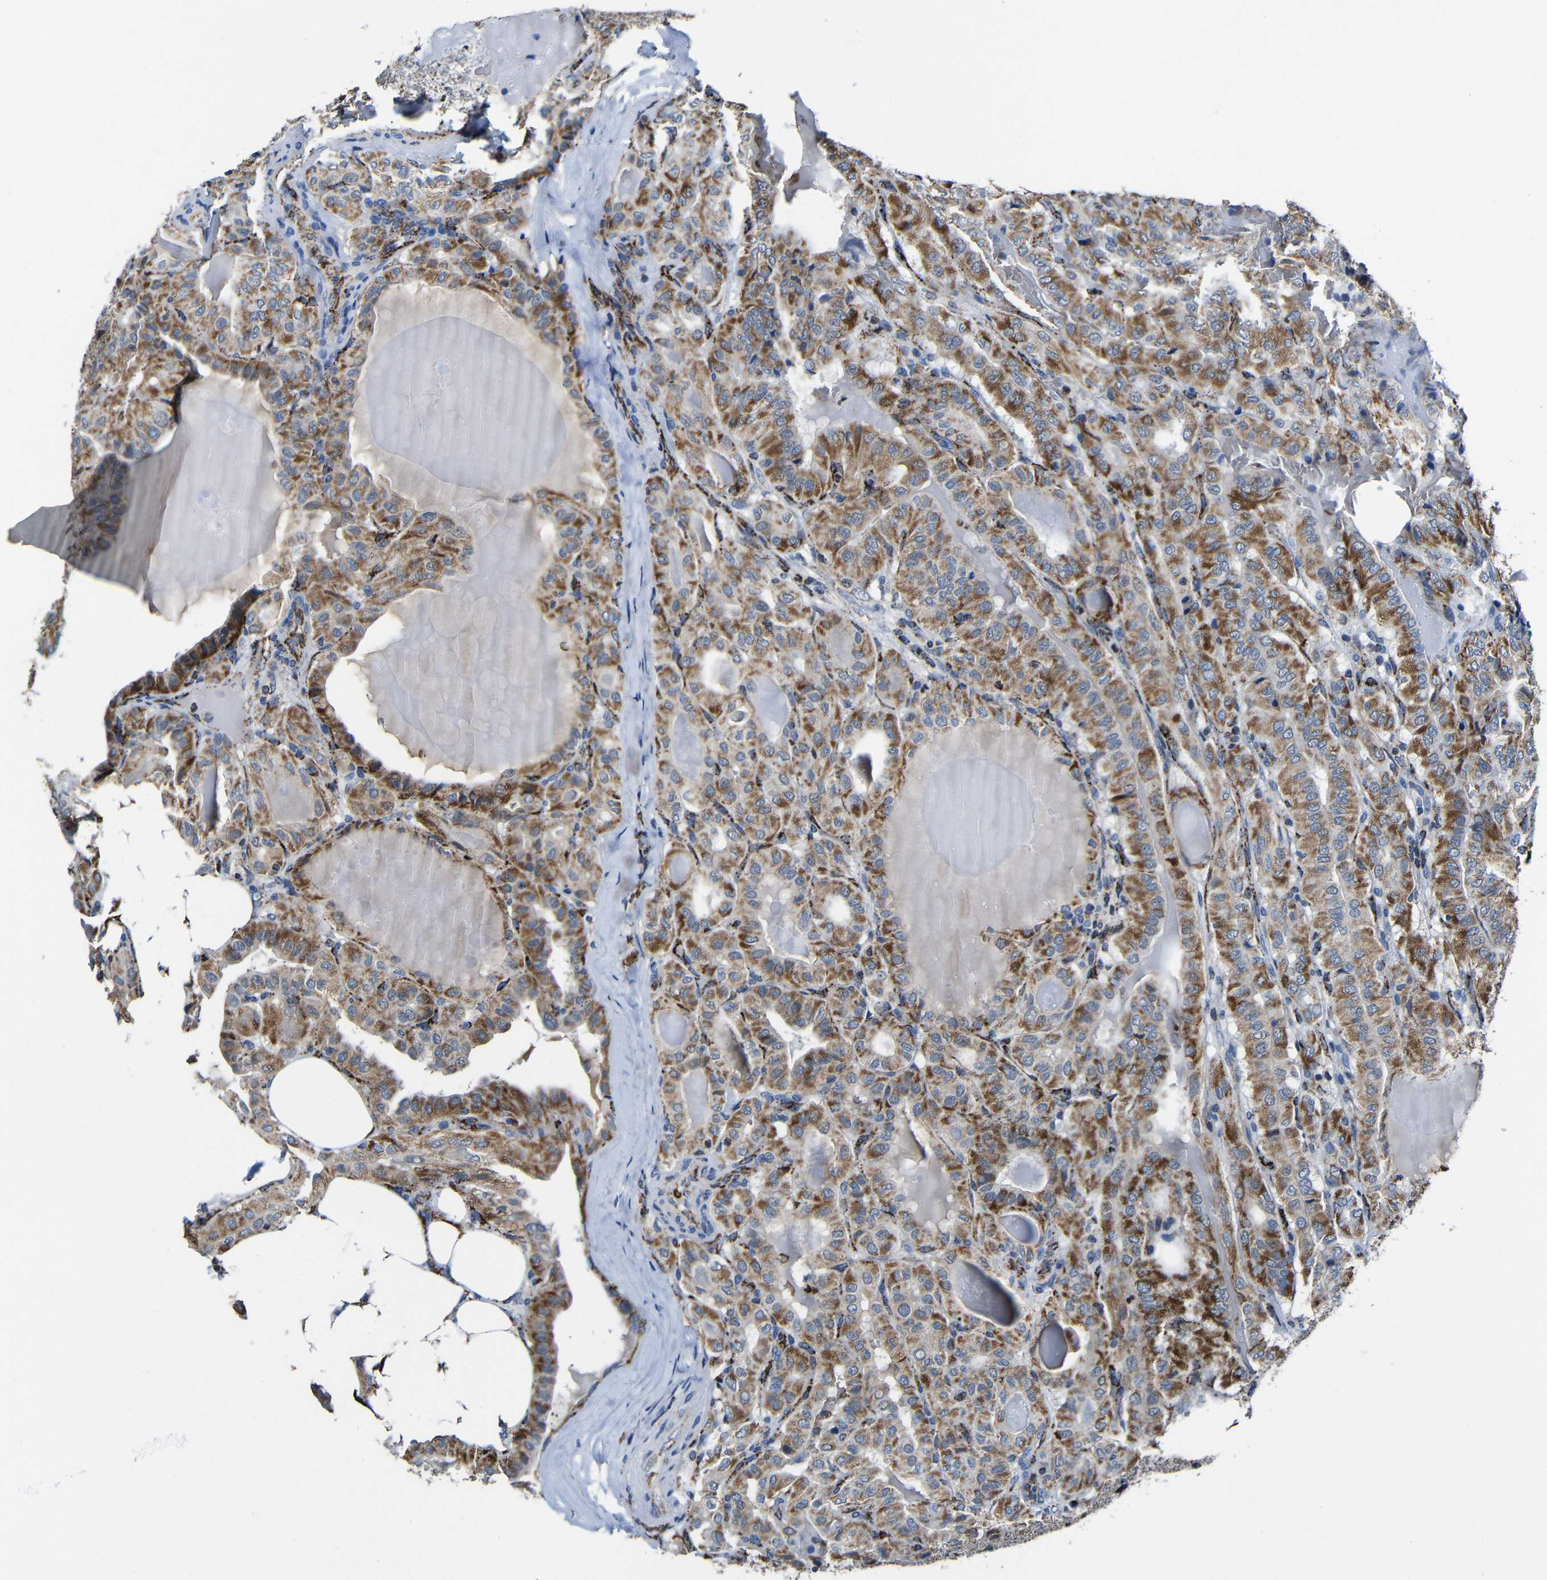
{"staining": {"intensity": "moderate", "quantity": ">75%", "location": "cytoplasmic/membranous"}, "tissue": "thyroid cancer", "cell_type": "Tumor cells", "image_type": "cancer", "snomed": [{"axis": "morphology", "description": "Papillary adenocarcinoma, NOS"}, {"axis": "topography", "description": "Thyroid gland"}], "caption": "Protein expression analysis of human thyroid cancer reveals moderate cytoplasmic/membranous expression in about >75% of tumor cells.", "gene": "CA5B", "patient": {"sex": "male", "age": 77}}